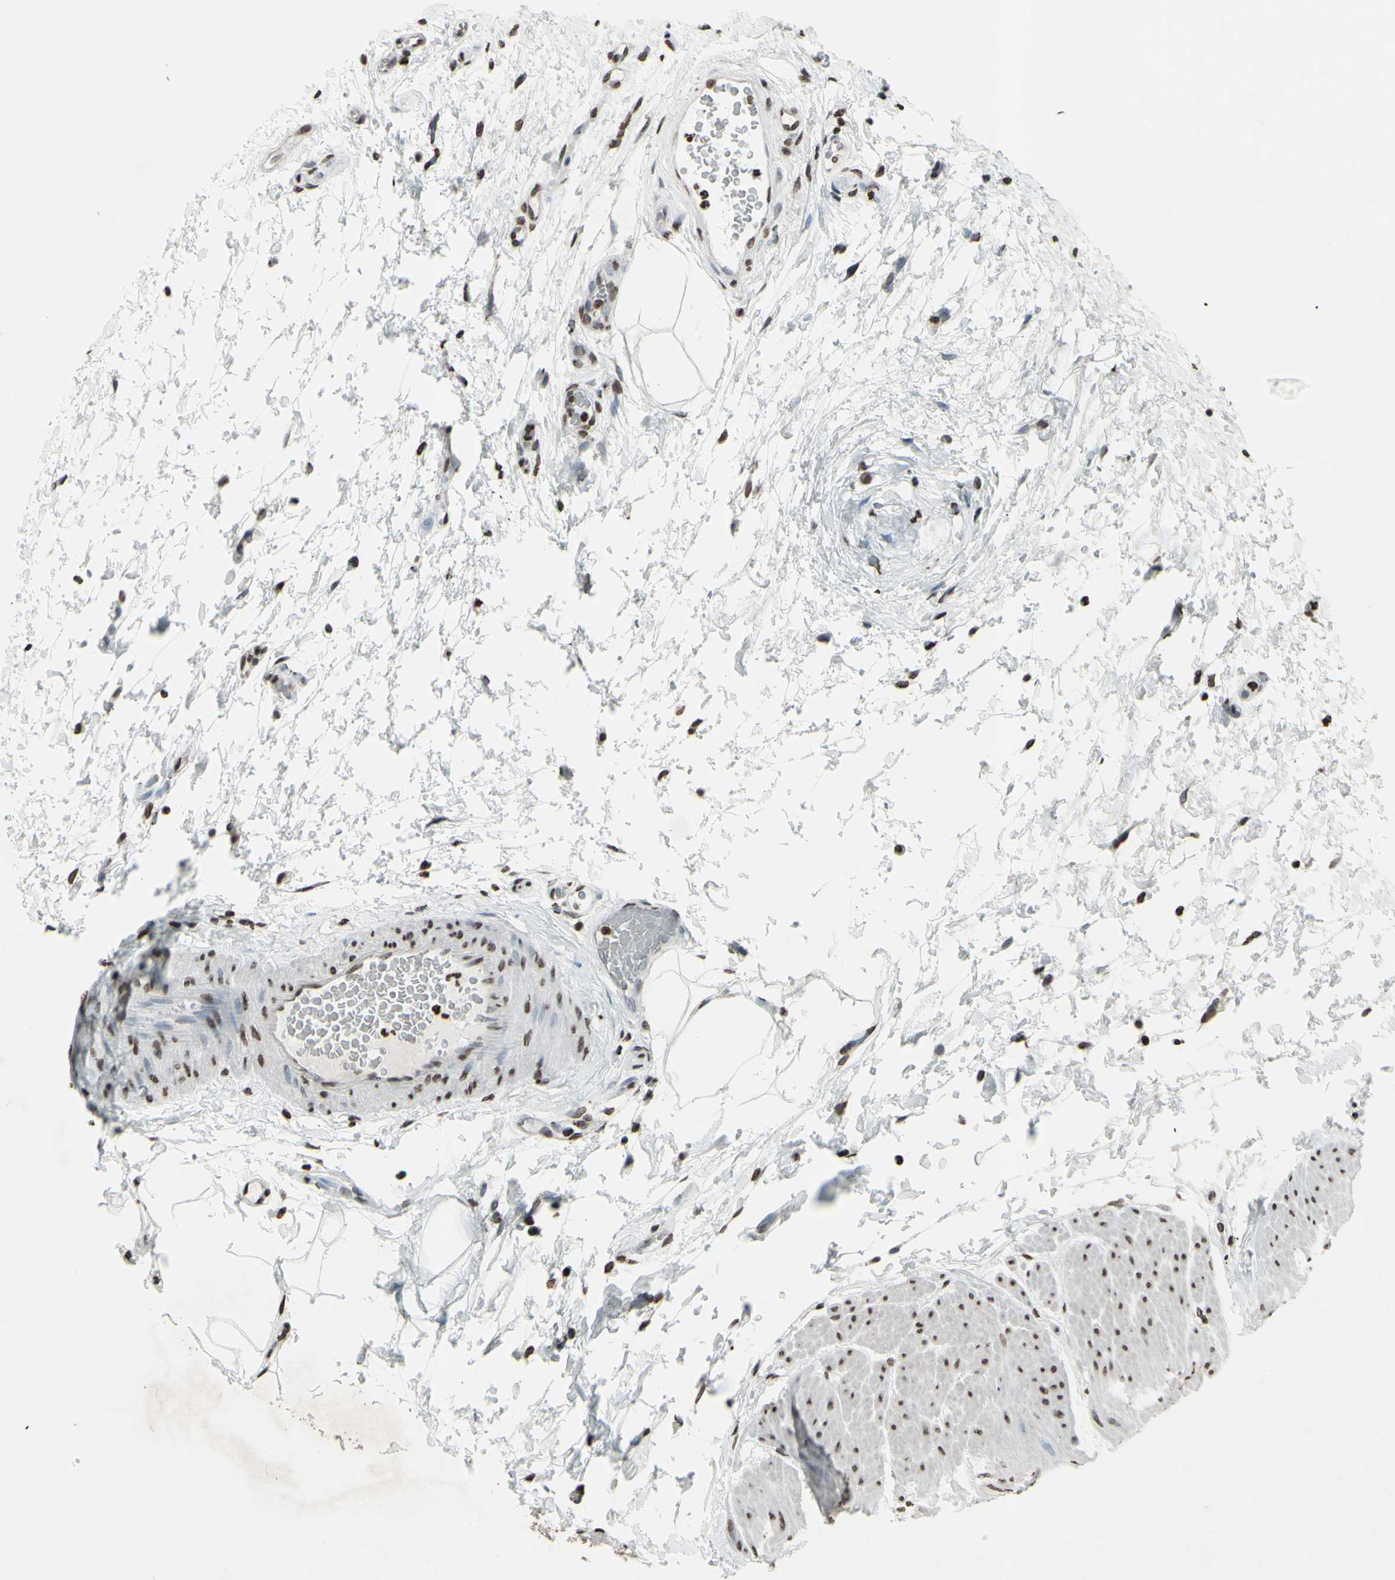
{"staining": {"intensity": "weak", "quantity": "25%-75%", "location": "nuclear"}, "tissue": "urinary bladder", "cell_type": "Urothelial cells", "image_type": "normal", "snomed": [{"axis": "morphology", "description": "Normal tissue, NOS"}, {"axis": "morphology", "description": "Urothelial carcinoma, High grade"}, {"axis": "topography", "description": "Urinary bladder"}], "caption": "A brown stain labels weak nuclear expression of a protein in urothelial cells of benign human urinary bladder.", "gene": "CD79B", "patient": {"sex": "male", "age": 46}}